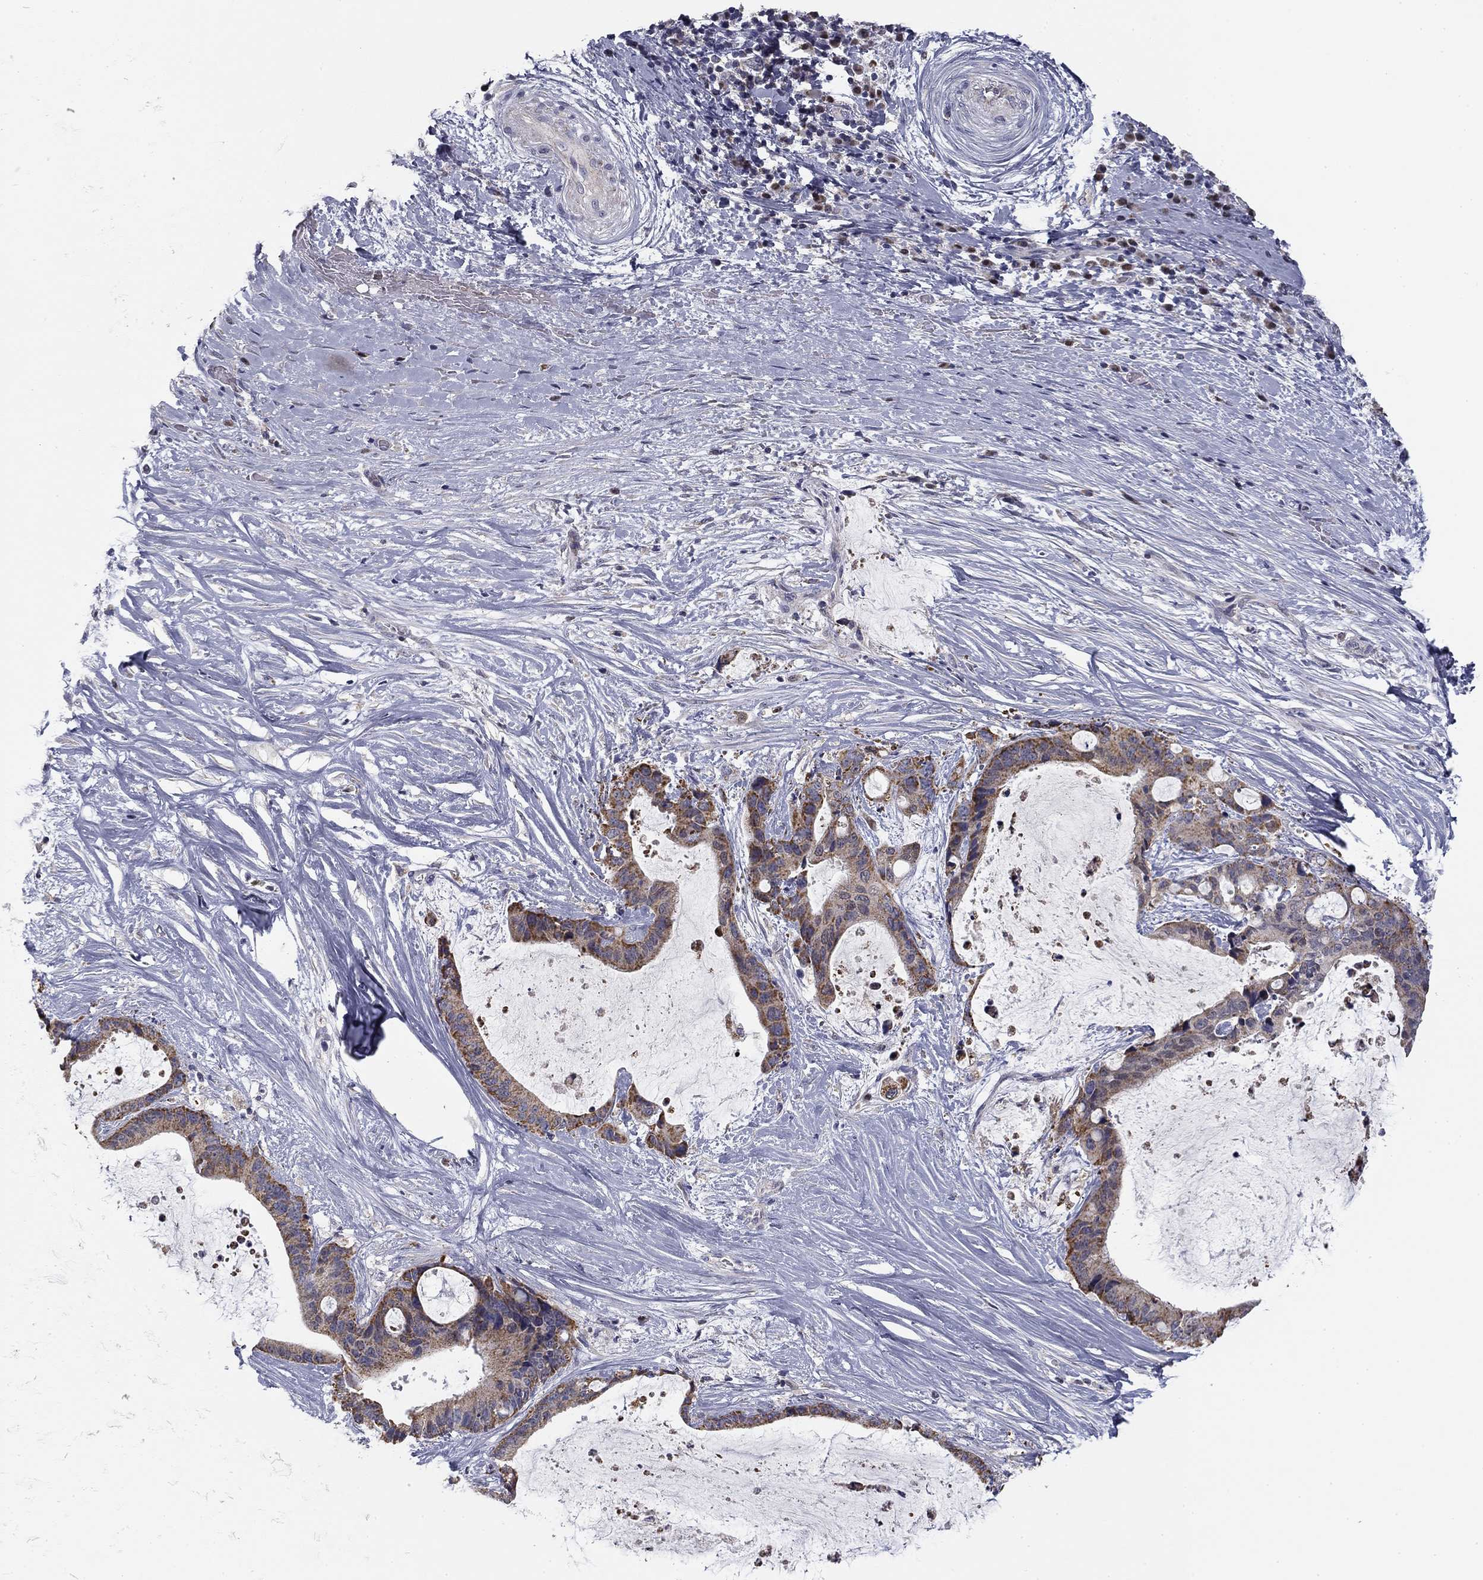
{"staining": {"intensity": "moderate", "quantity": "<25%", "location": "cytoplasmic/membranous"}, "tissue": "liver cancer", "cell_type": "Tumor cells", "image_type": "cancer", "snomed": [{"axis": "morphology", "description": "Cholangiocarcinoma"}, {"axis": "topography", "description": "Liver"}], "caption": "Immunohistochemical staining of liver cancer shows low levels of moderate cytoplasmic/membranous expression in approximately <25% of tumor cells. The staining is performed using DAB (3,3'-diaminobenzidine) brown chromogen to label protein expression. The nuclei are counter-stained blue using hematoxylin.", "gene": "SLC2A9", "patient": {"sex": "female", "age": 73}}